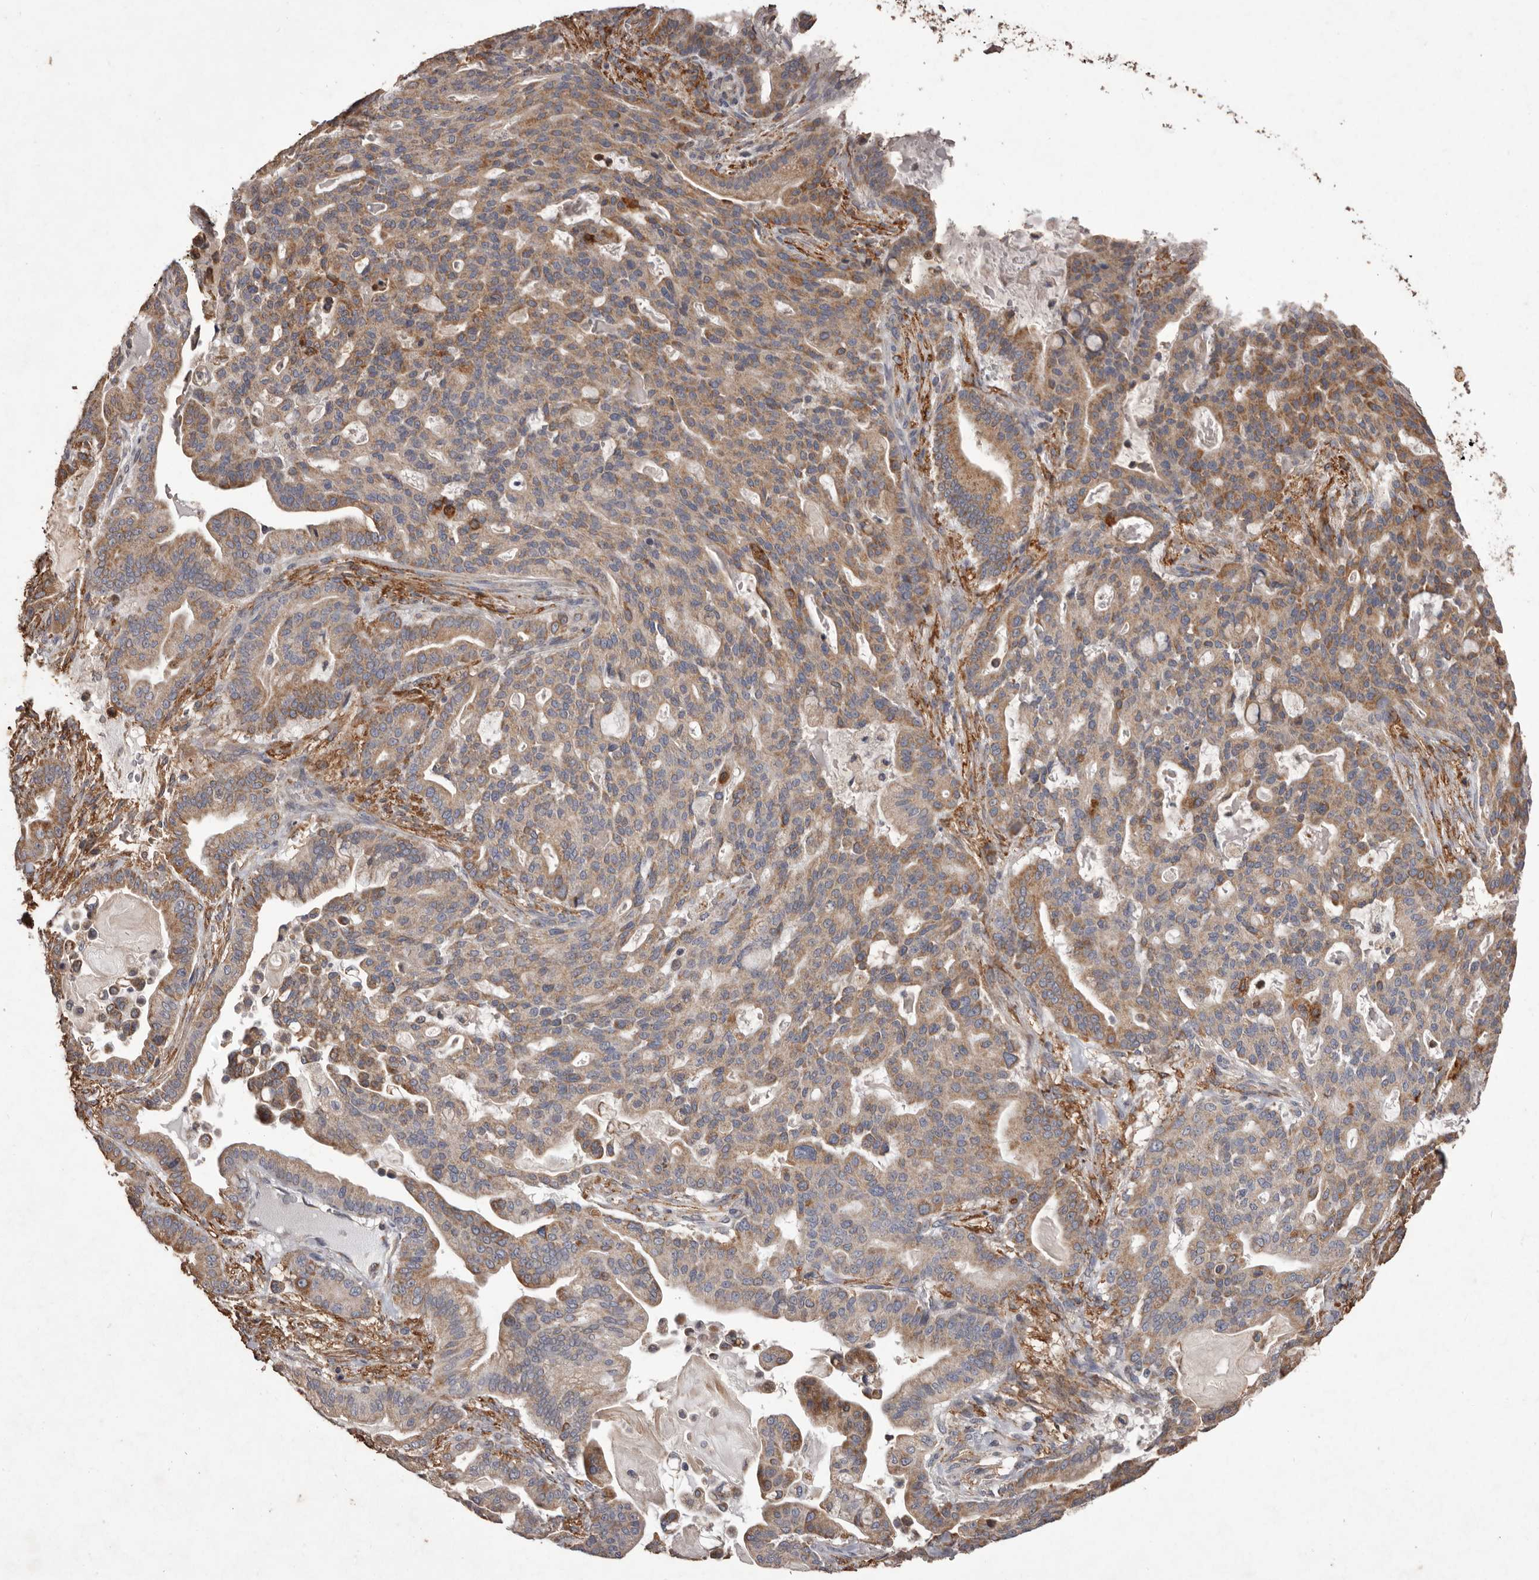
{"staining": {"intensity": "moderate", "quantity": ">75%", "location": "cytoplasmic/membranous"}, "tissue": "pancreatic cancer", "cell_type": "Tumor cells", "image_type": "cancer", "snomed": [{"axis": "morphology", "description": "Adenocarcinoma, NOS"}, {"axis": "topography", "description": "Pancreas"}], "caption": "Approximately >75% of tumor cells in human pancreatic cancer reveal moderate cytoplasmic/membranous protein positivity as visualized by brown immunohistochemical staining.", "gene": "CXCL14", "patient": {"sex": "male", "age": 63}}